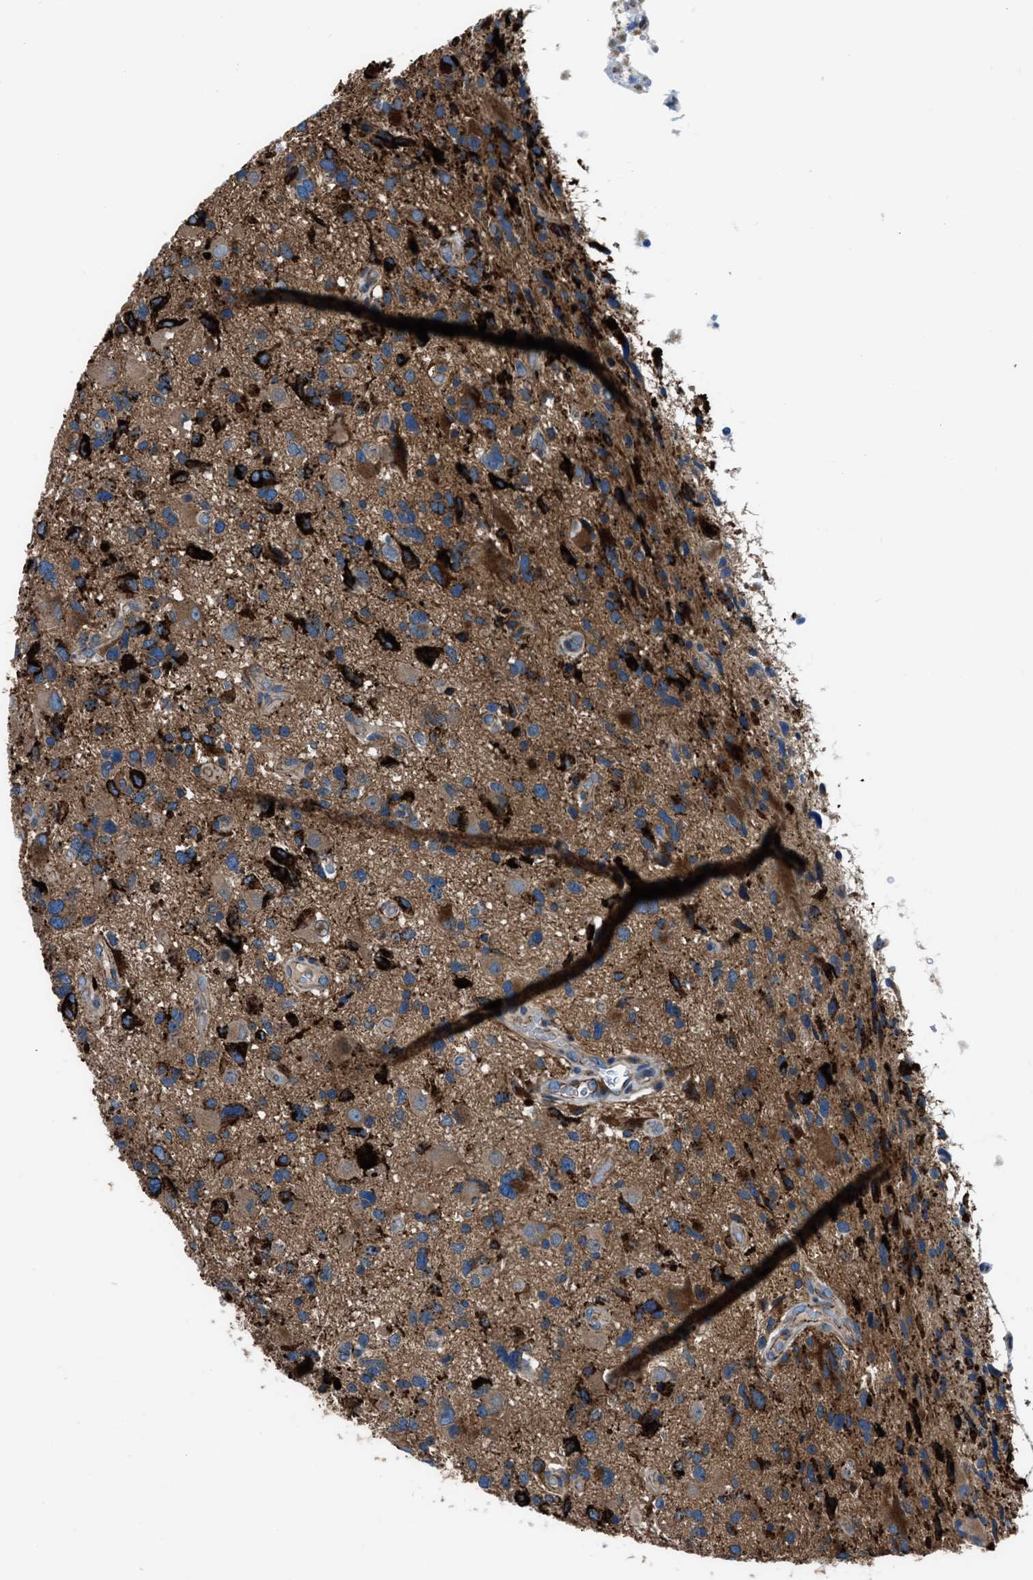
{"staining": {"intensity": "moderate", "quantity": "25%-75%", "location": "cytoplasmic/membranous"}, "tissue": "glioma", "cell_type": "Tumor cells", "image_type": "cancer", "snomed": [{"axis": "morphology", "description": "Glioma, malignant, High grade"}, {"axis": "topography", "description": "Brain"}], "caption": "An immunohistochemistry histopathology image of tumor tissue is shown. Protein staining in brown highlights moderate cytoplasmic/membranous positivity in malignant high-grade glioma within tumor cells.", "gene": "SLC38A6", "patient": {"sex": "male", "age": 33}}